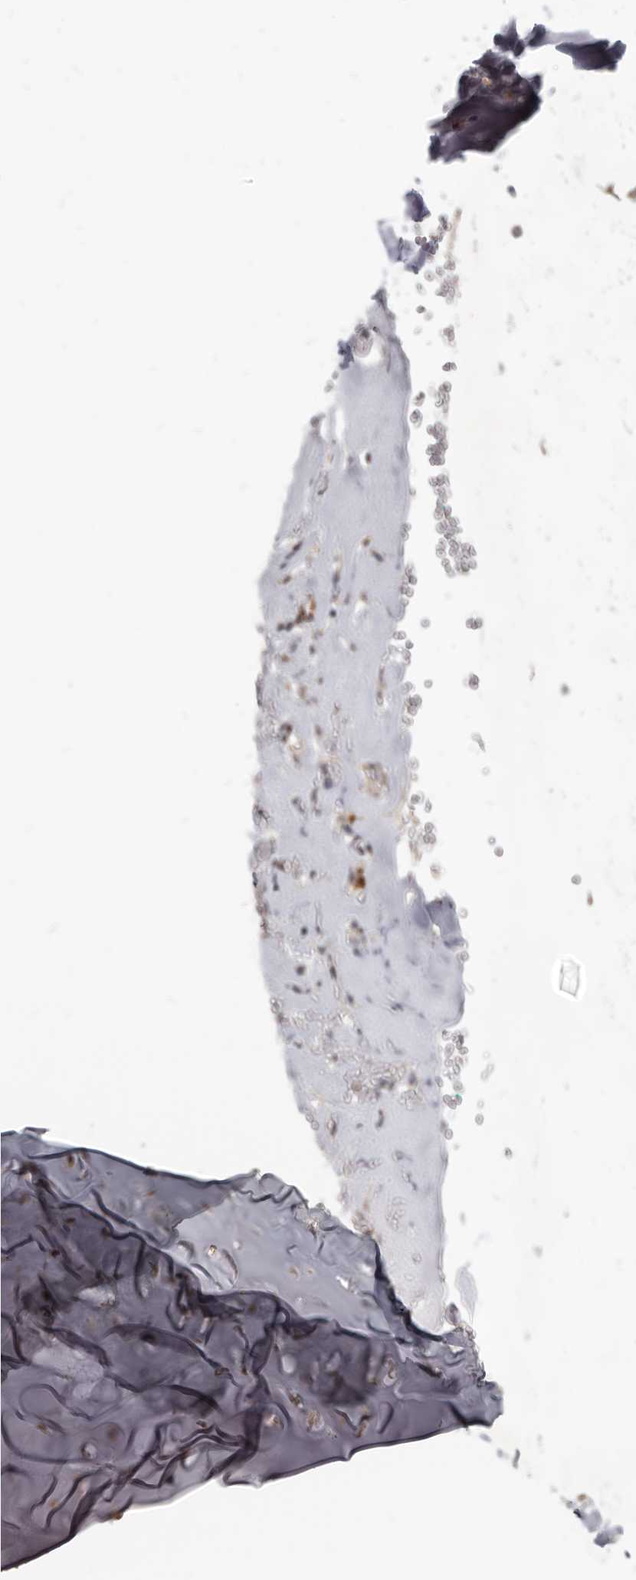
{"staining": {"intensity": "negative", "quantity": "none", "location": "none"}, "tissue": "adipose tissue", "cell_type": "Adipocytes", "image_type": "normal", "snomed": [{"axis": "morphology", "description": "Normal tissue, NOS"}, {"axis": "morphology", "description": "Basal cell carcinoma"}, {"axis": "topography", "description": "Cartilage tissue"}, {"axis": "topography", "description": "Nasopharynx"}, {"axis": "topography", "description": "Oral tissue"}], "caption": "Adipocytes are negative for protein expression in unremarkable human adipose tissue.", "gene": "ATF5", "patient": {"sex": "female", "age": 77}}